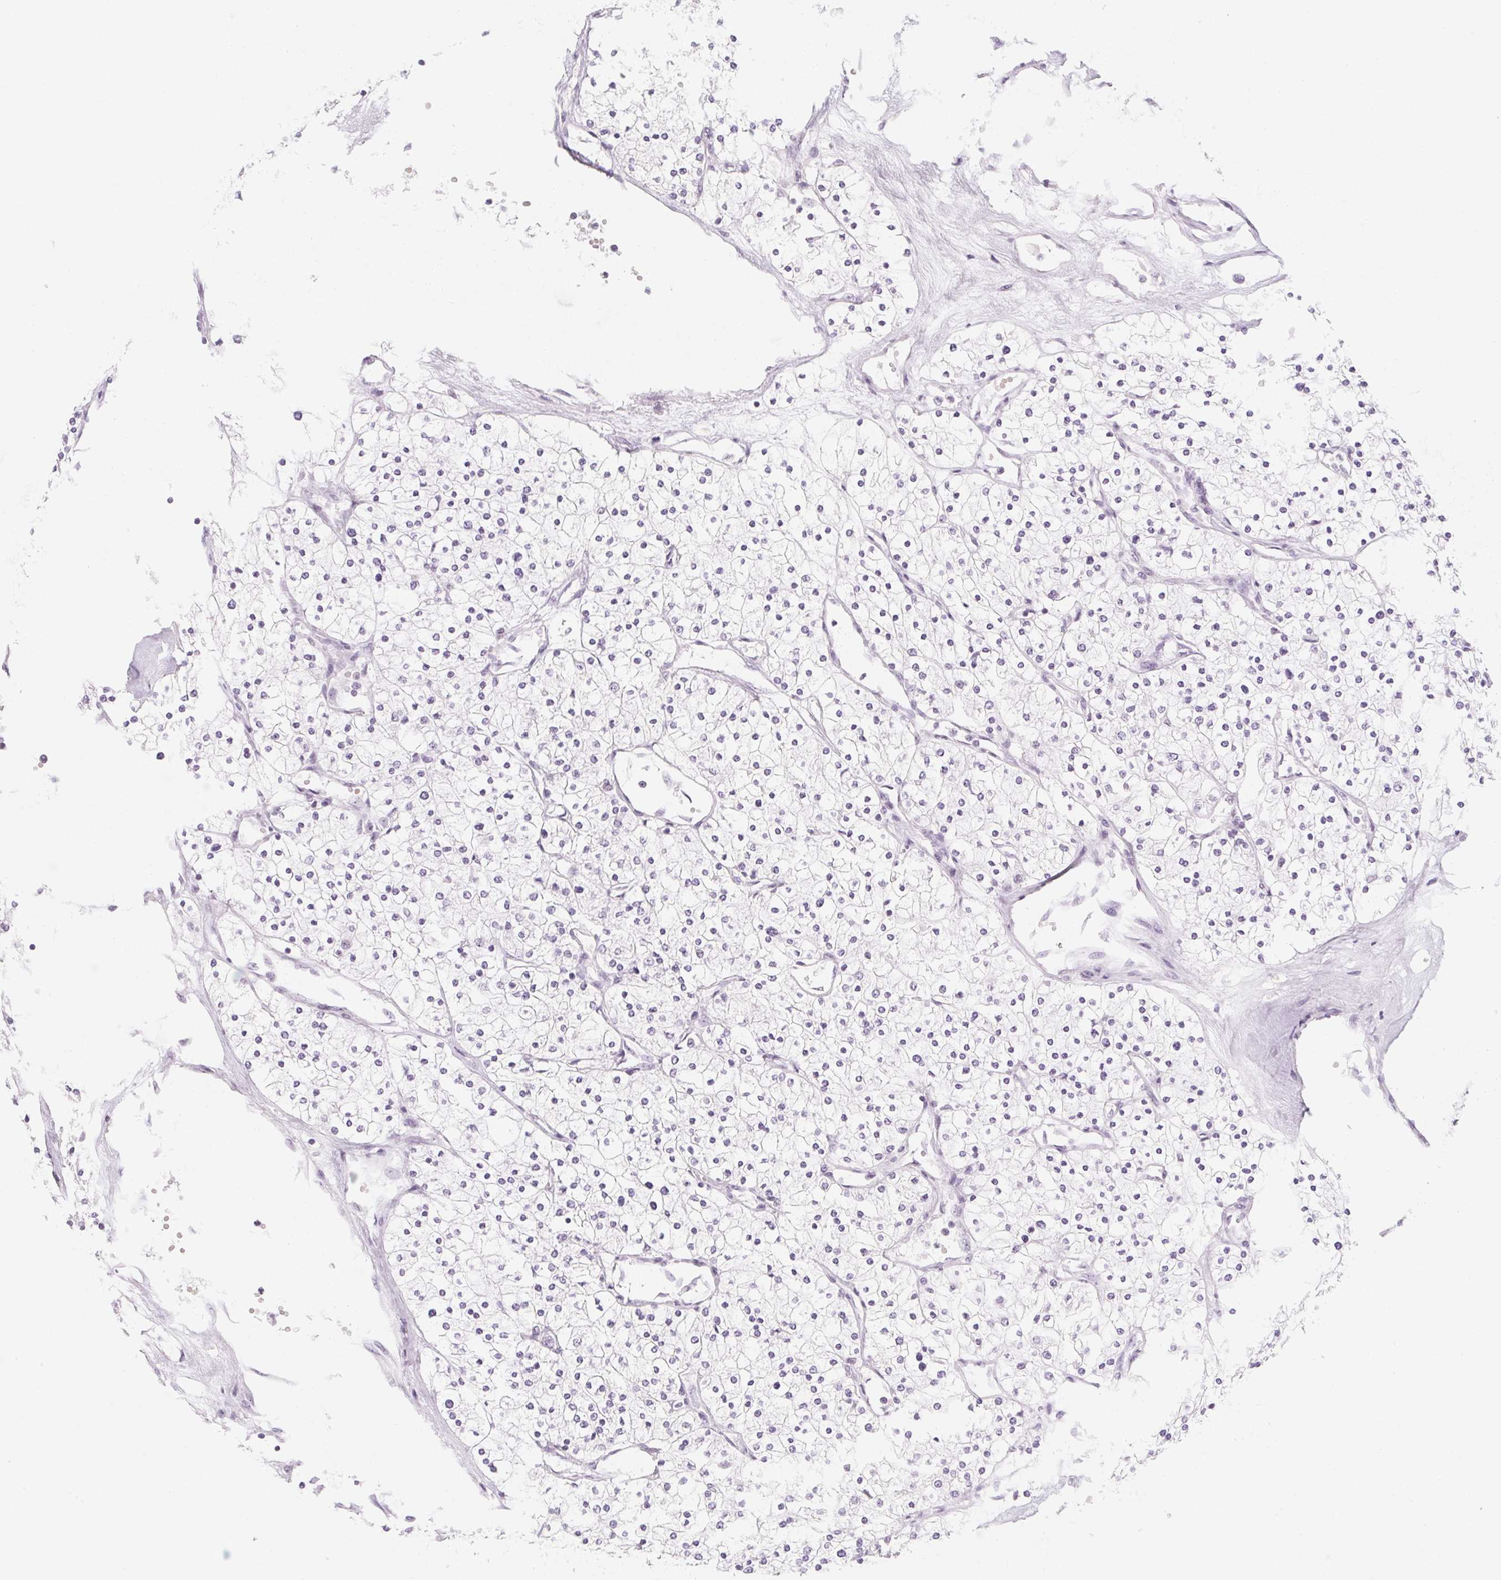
{"staining": {"intensity": "negative", "quantity": "none", "location": "none"}, "tissue": "renal cancer", "cell_type": "Tumor cells", "image_type": "cancer", "snomed": [{"axis": "morphology", "description": "Adenocarcinoma, NOS"}, {"axis": "topography", "description": "Kidney"}], "caption": "Tumor cells show no significant staining in renal cancer (adenocarcinoma). (Stains: DAB (3,3'-diaminobenzidine) immunohistochemistry (IHC) with hematoxylin counter stain, Microscopy: brightfield microscopy at high magnification).", "gene": "ZIC4", "patient": {"sex": "male", "age": 80}}